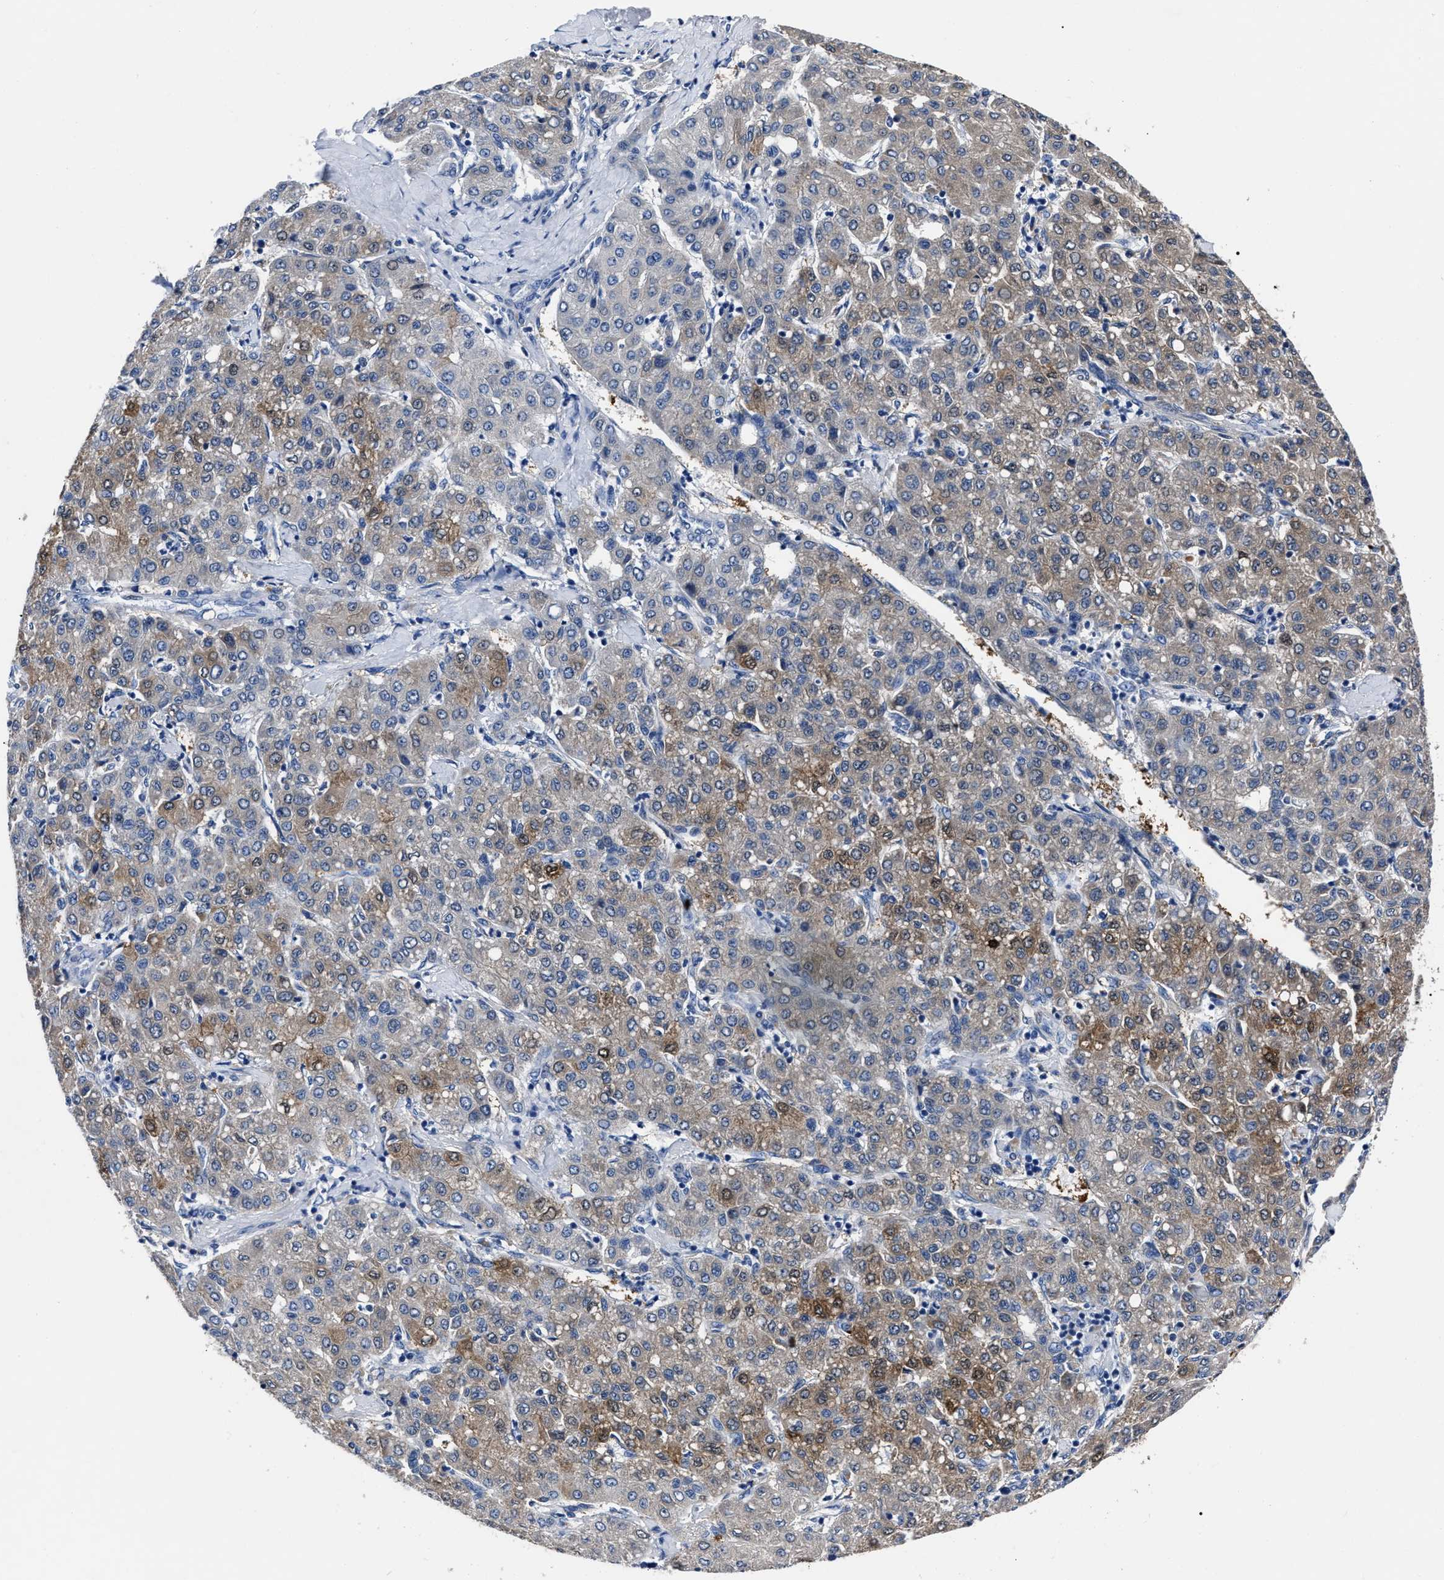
{"staining": {"intensity": "moderate", "quantity": "25%-75%", "location": "cytoplasmic/membranous"}, "tissue": "liver cancer", "cell_type": "Tumor cells", "image_type": "cancer", "snomed": [{"axis": "morphology", "description": "Carcinoma, Hepatocellular, NOS"}, {"axis": "topography", "description": "Liver"}], "caption": "High-magnification brightfield microscopy of liver hepatocellular carcinoma stained with DAB (brown) and counterstained with hematoxylin (blue). tumor cells exhibit moderate cytoplasmic/membranous positivity is identified in about25%-75% of cells.", "gene": "MOV10L1", "patient": {"sex": "male", "age": 65}}